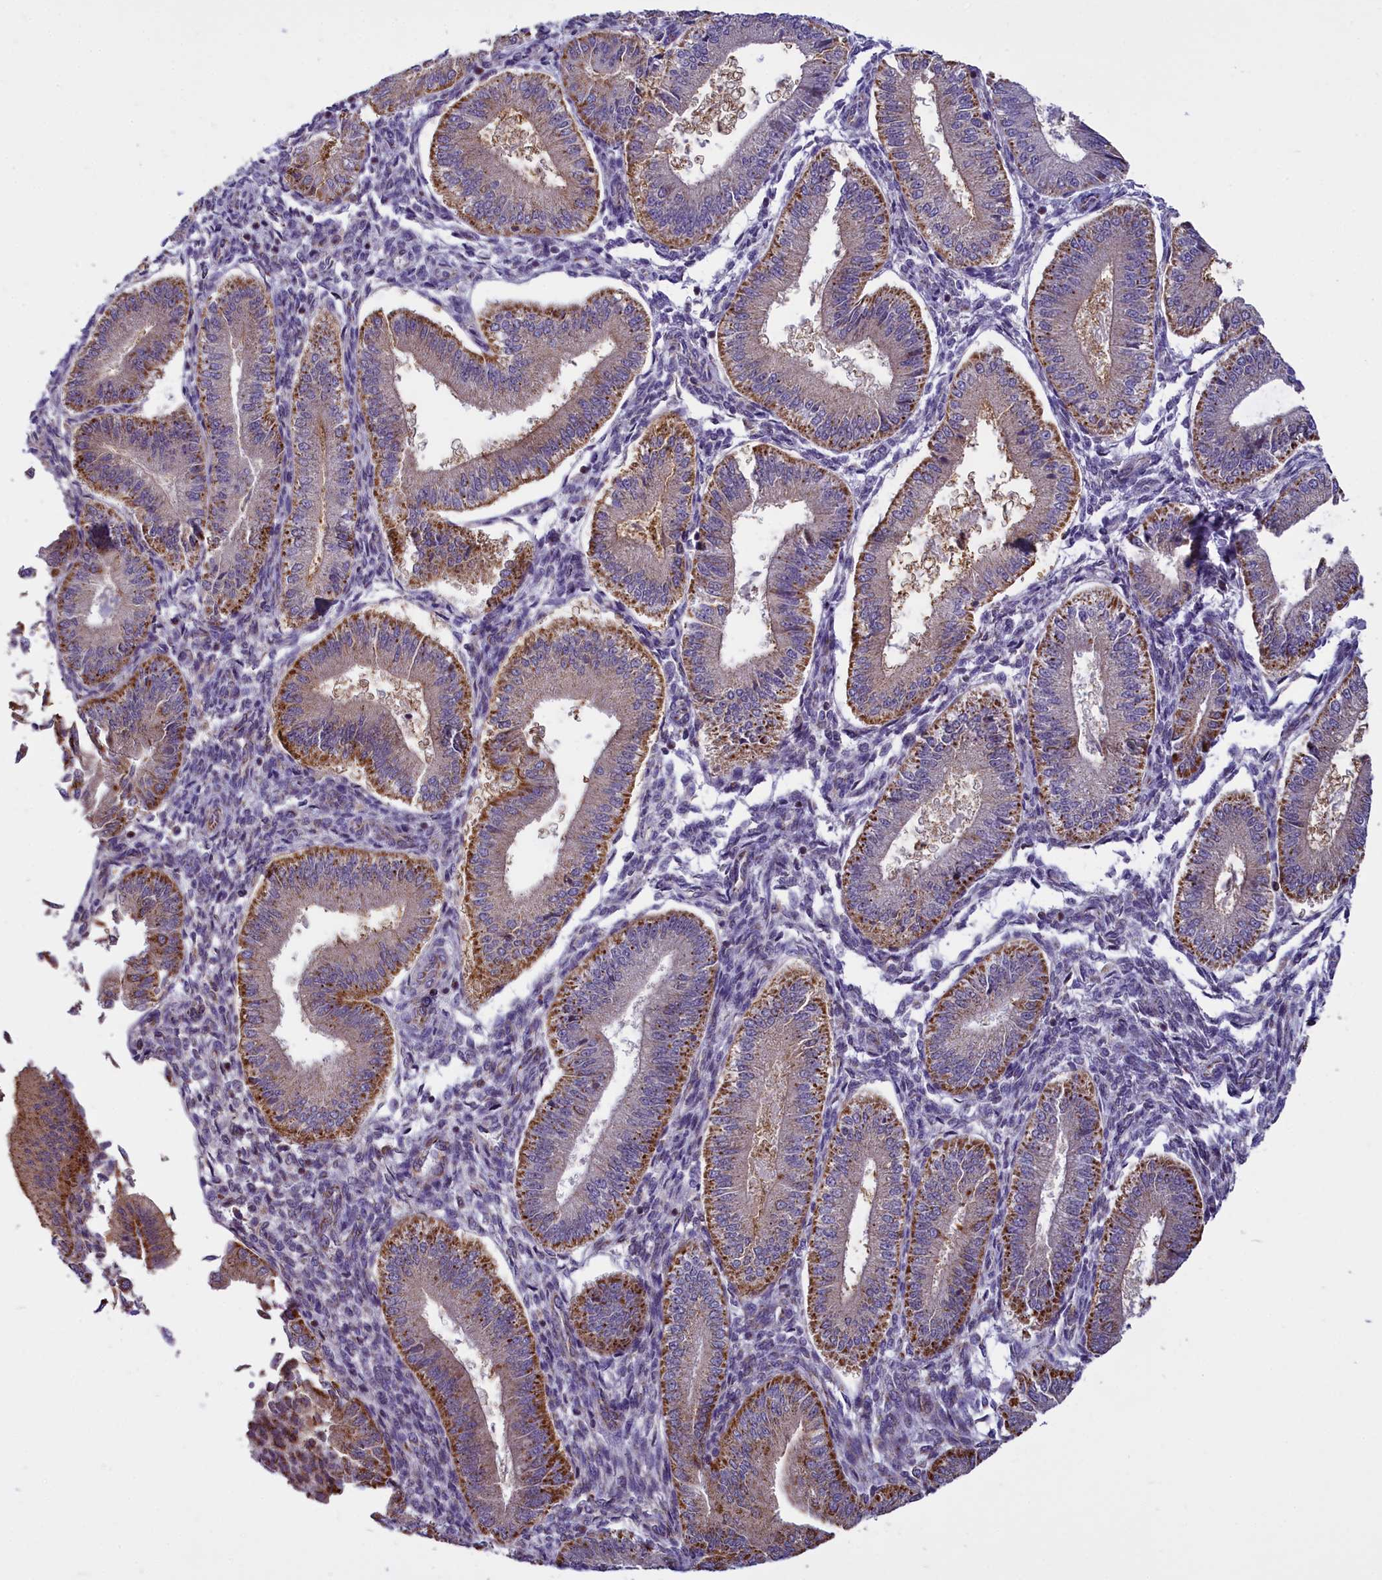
{"staining": {"intensity": "moderate", "quantity": "<25%", "location": "cytoplasmic/membranous"}, "tissue": "endometrium", "cell_type": "Cells in endometrial stroma", "image_type": "normal", "snomed": [{"axis": "morphology", "description": "Normal tissue, NOS"}, {"axis": "topography", "description": "Endometrium"}], "caption": "The photomicrograph displays a brown stain indicating the presence of a protein in the cytoplasmic/membranous of cells in endometrial stroma in endometrium.", "gene": "GLRX5", "patient": {"sex": "female", "age": 39}}